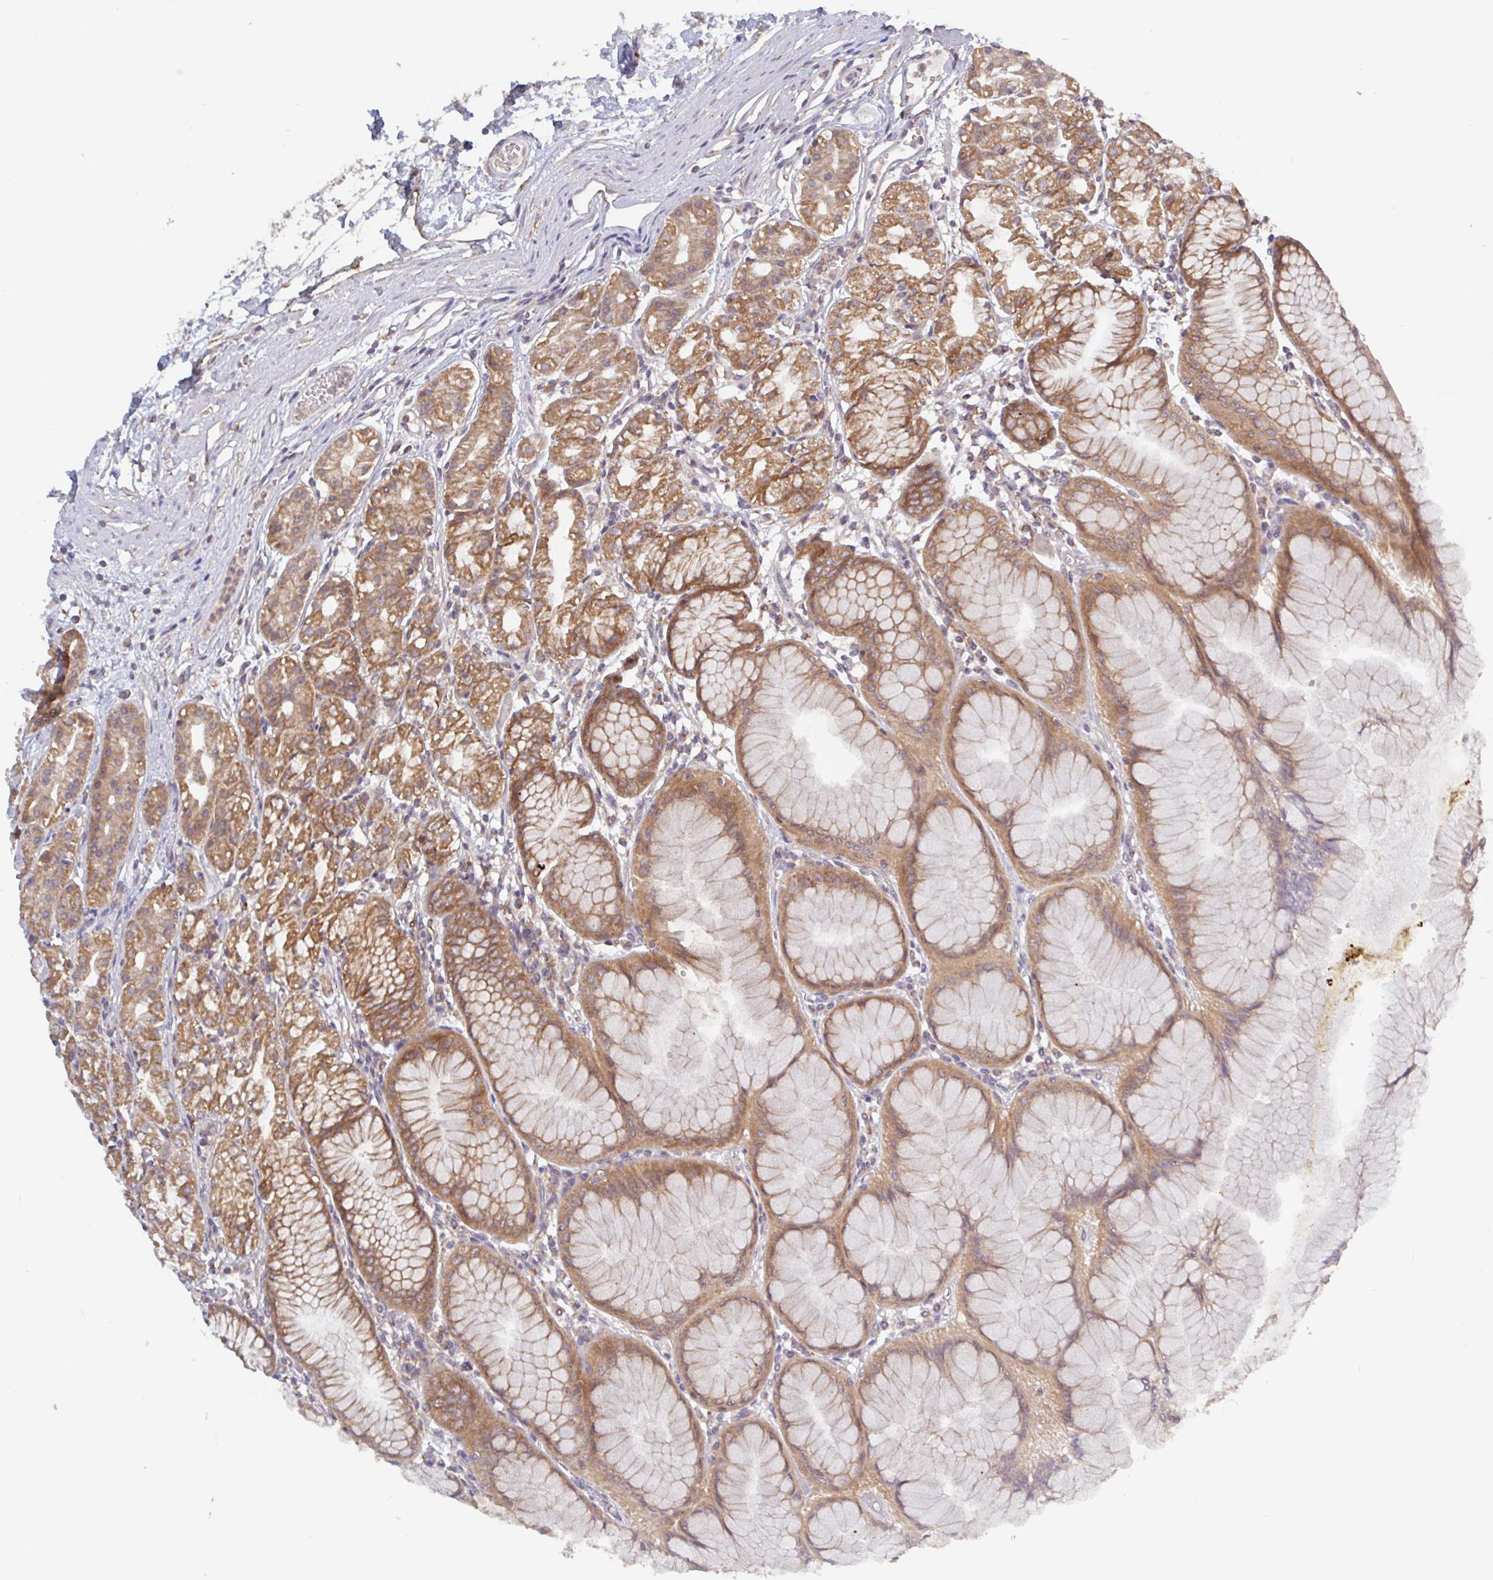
{"staining": {"intensity": "moderate", "quantity": ">75%", "location": "cytoplasmic/membranous"}, "tissue": "stomach", "cell_type": "Glandular cells", "image_type": "normal", "snomed": [{"axis": "morphology", "description": "Normal tissue, NOS"}, {"axis": "topography", "description": "Stomach"}], "caption": "Human stomach stained for a protein (brown) shows moderate cytoplasmic/membranous positive staining in approximately >75% of glandular cells.", "gene": "SURF1", "patient": {"sex": "female", "age": 57}}